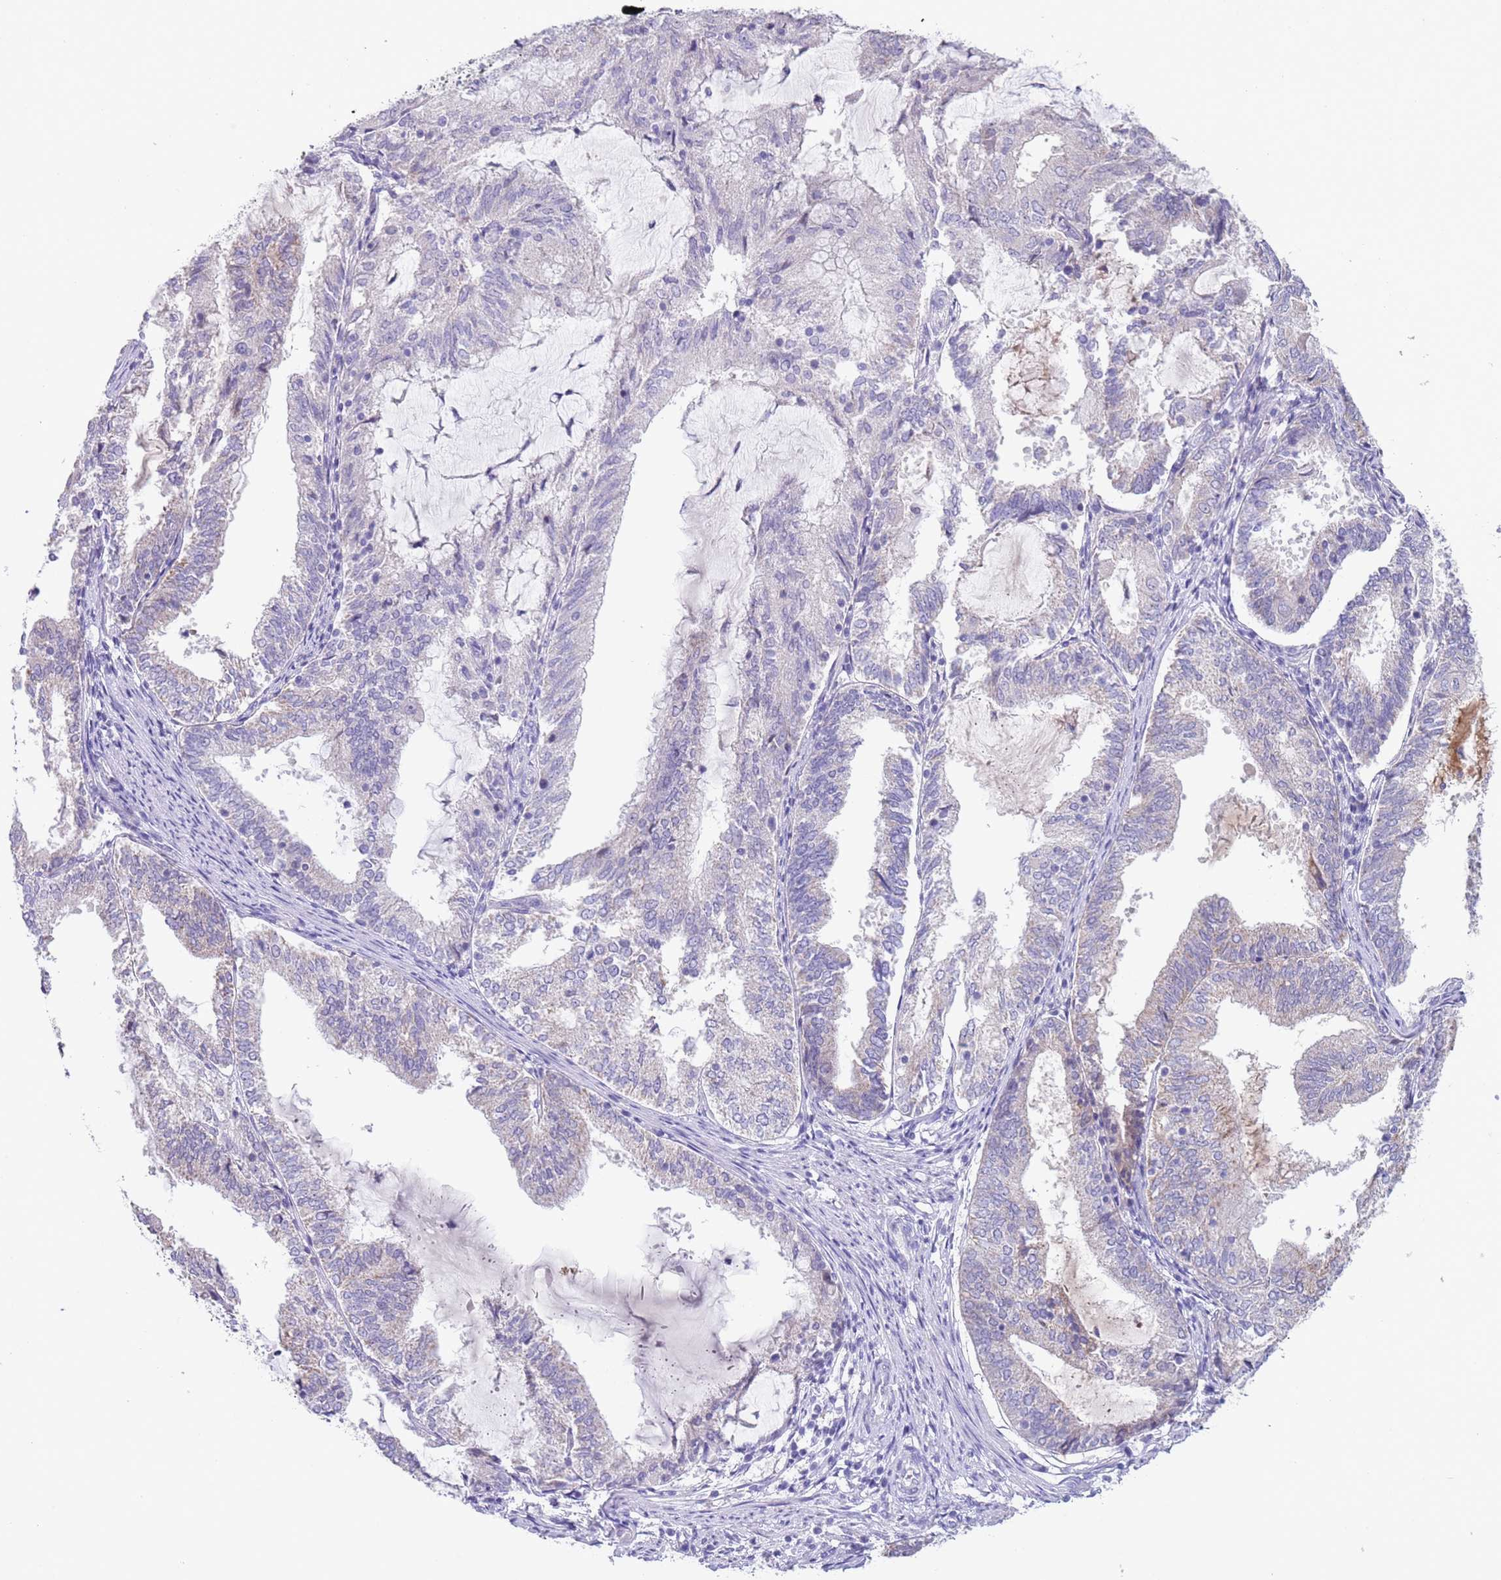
{"staining": {"intensity": "negative", "quantity": "none", "location": "none"}, "tissue": "endometrial cancer", "cell_type": "Tumor cells", "image_type": "cancer", "snomed": [{"axis": "morphology", "description": "Adenocarcinoma, NOS"}, {"axis": "topography", "description": "Endometrium"}], "caption": "High power microscopy histopathology image of an immunohistochemistry histopathology image of endometrial cancer, revealing no significant positivity in tumor cells.", "gene": "SPIRE2", "patient": {"sex": "female", "age": 81}}